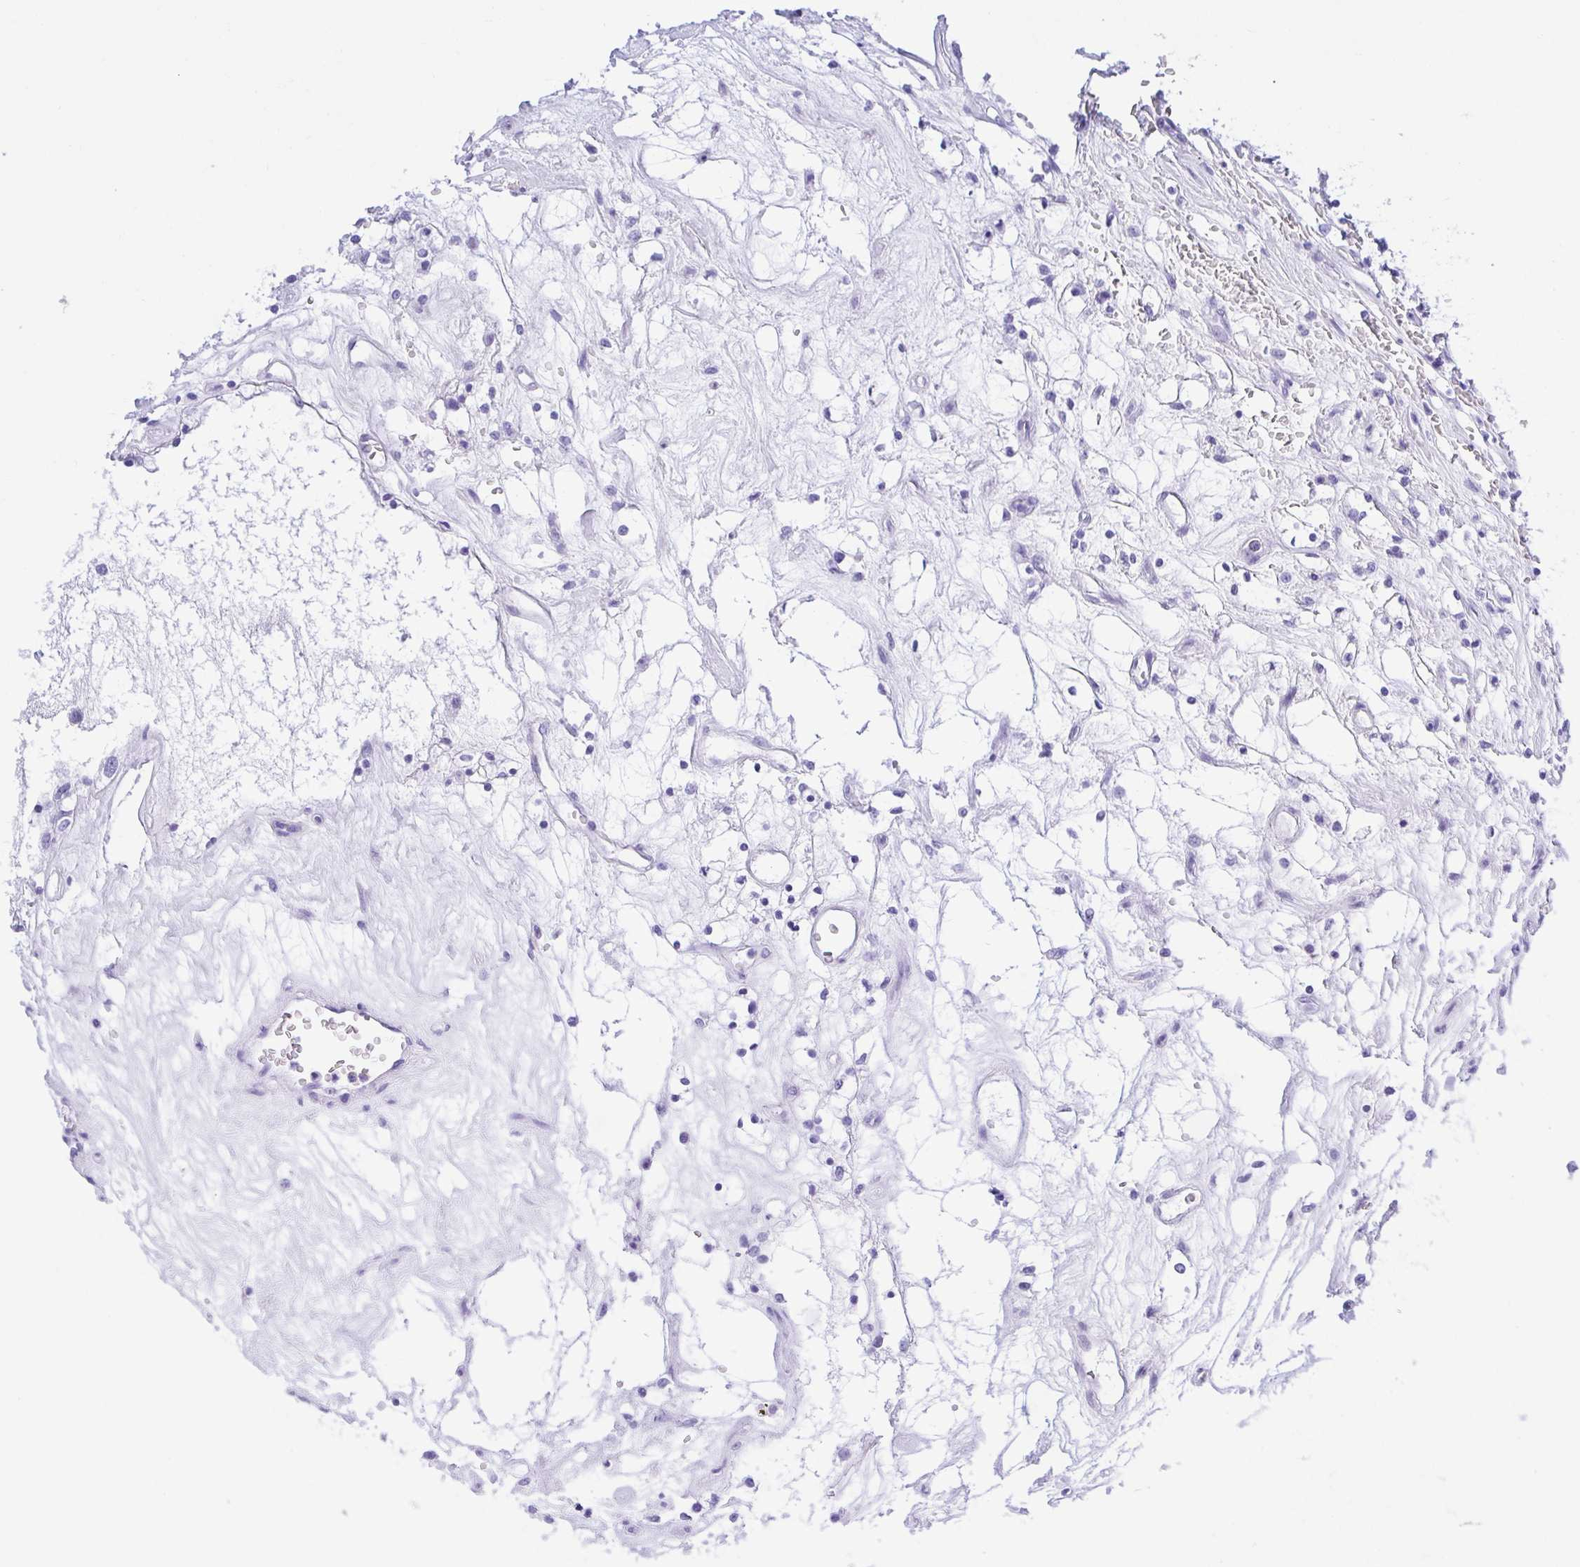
{"staining": {"intensity": "negative", "quantity": "none", "location": "none"}, "tissue": "renal cancer", "cell_type": "Tumor cells", "image_type": "cancer", "snomed": [{"axis": "morphology", "description": "Adenocarcinoma, NOS"}, {"axis": "topography", "description": "Kidney"}], "caption": "Histopathology image shows no protein staining in tumor cells of renal cancer tissue.", "gene": "THOP1", "patient": {"sex": "female", "age": 69}}